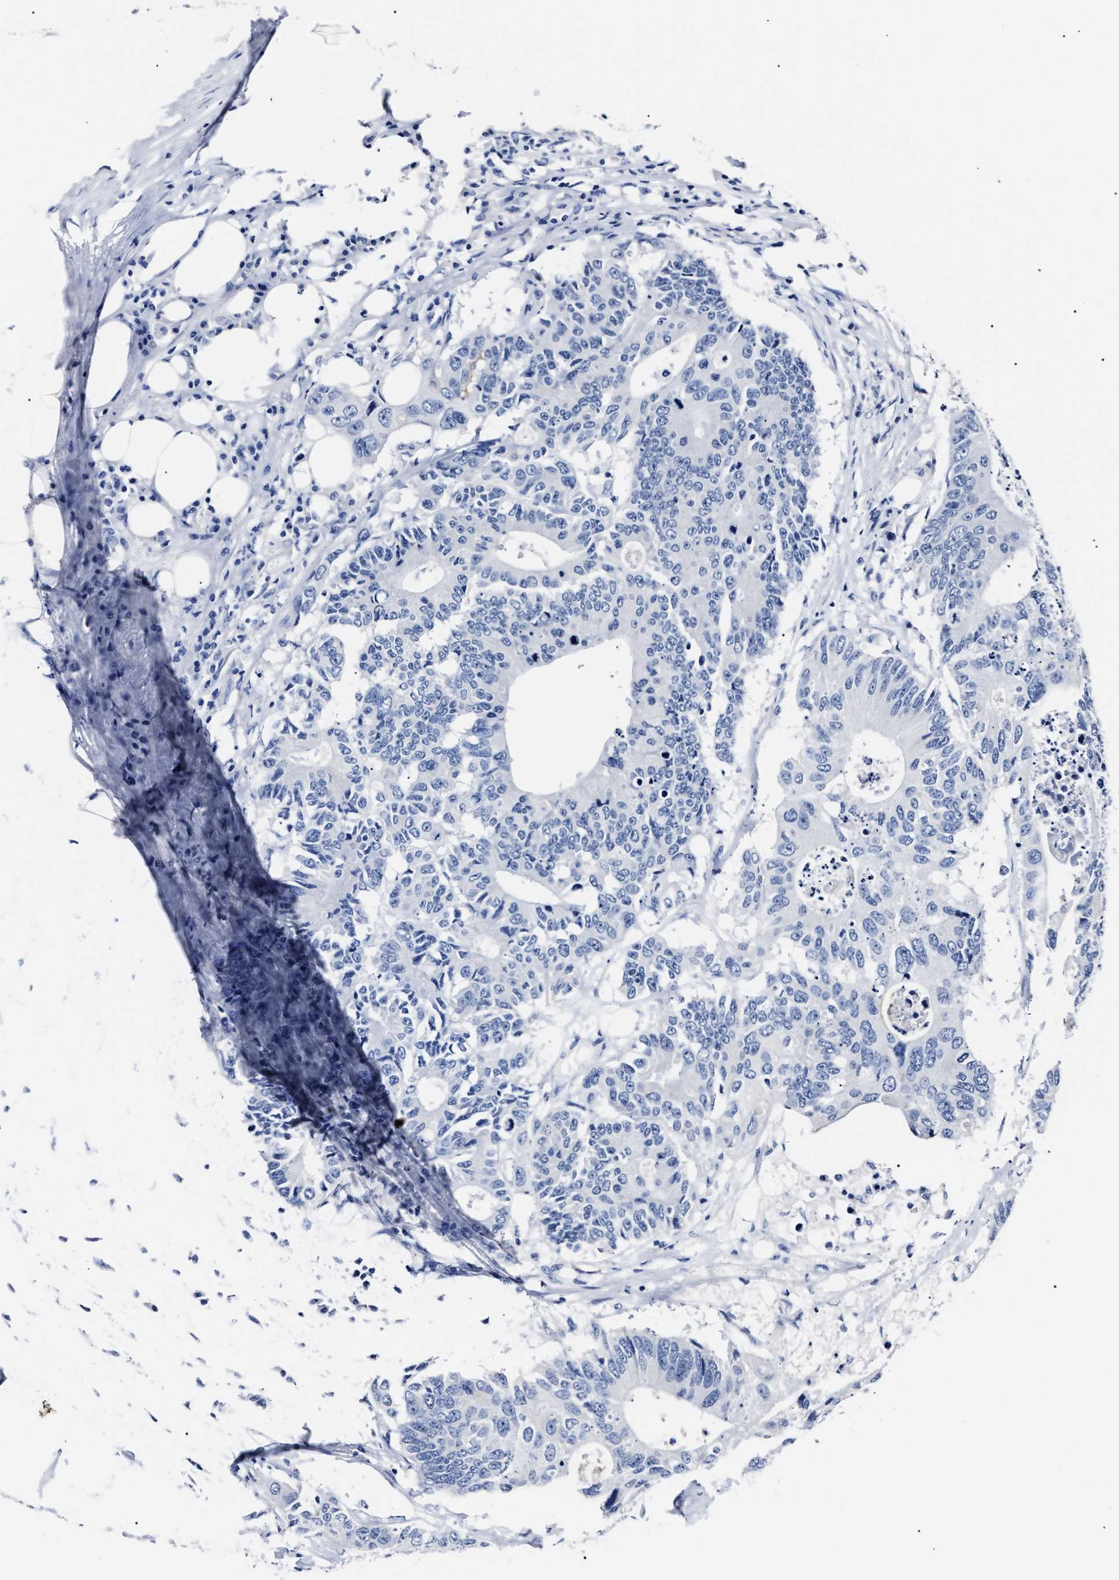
{"staining": {"intensity": "negative", "quantity": "none", "location": "none"}, "tissue": "colorectal cancer", "cell_type": "Tumor cells", "image_type": "cancer", "snomed": [{"axis": "morphology", "description": "Adenocarcinoma, NOS"}, {"axis": "topography", "description": "Colon"}], "caption": "Immunohistochemistry of human colorectal cancer displays no expression in tumor cells.", "gene": "ALPG", "patient": {"sex": "male", "age": 71}}